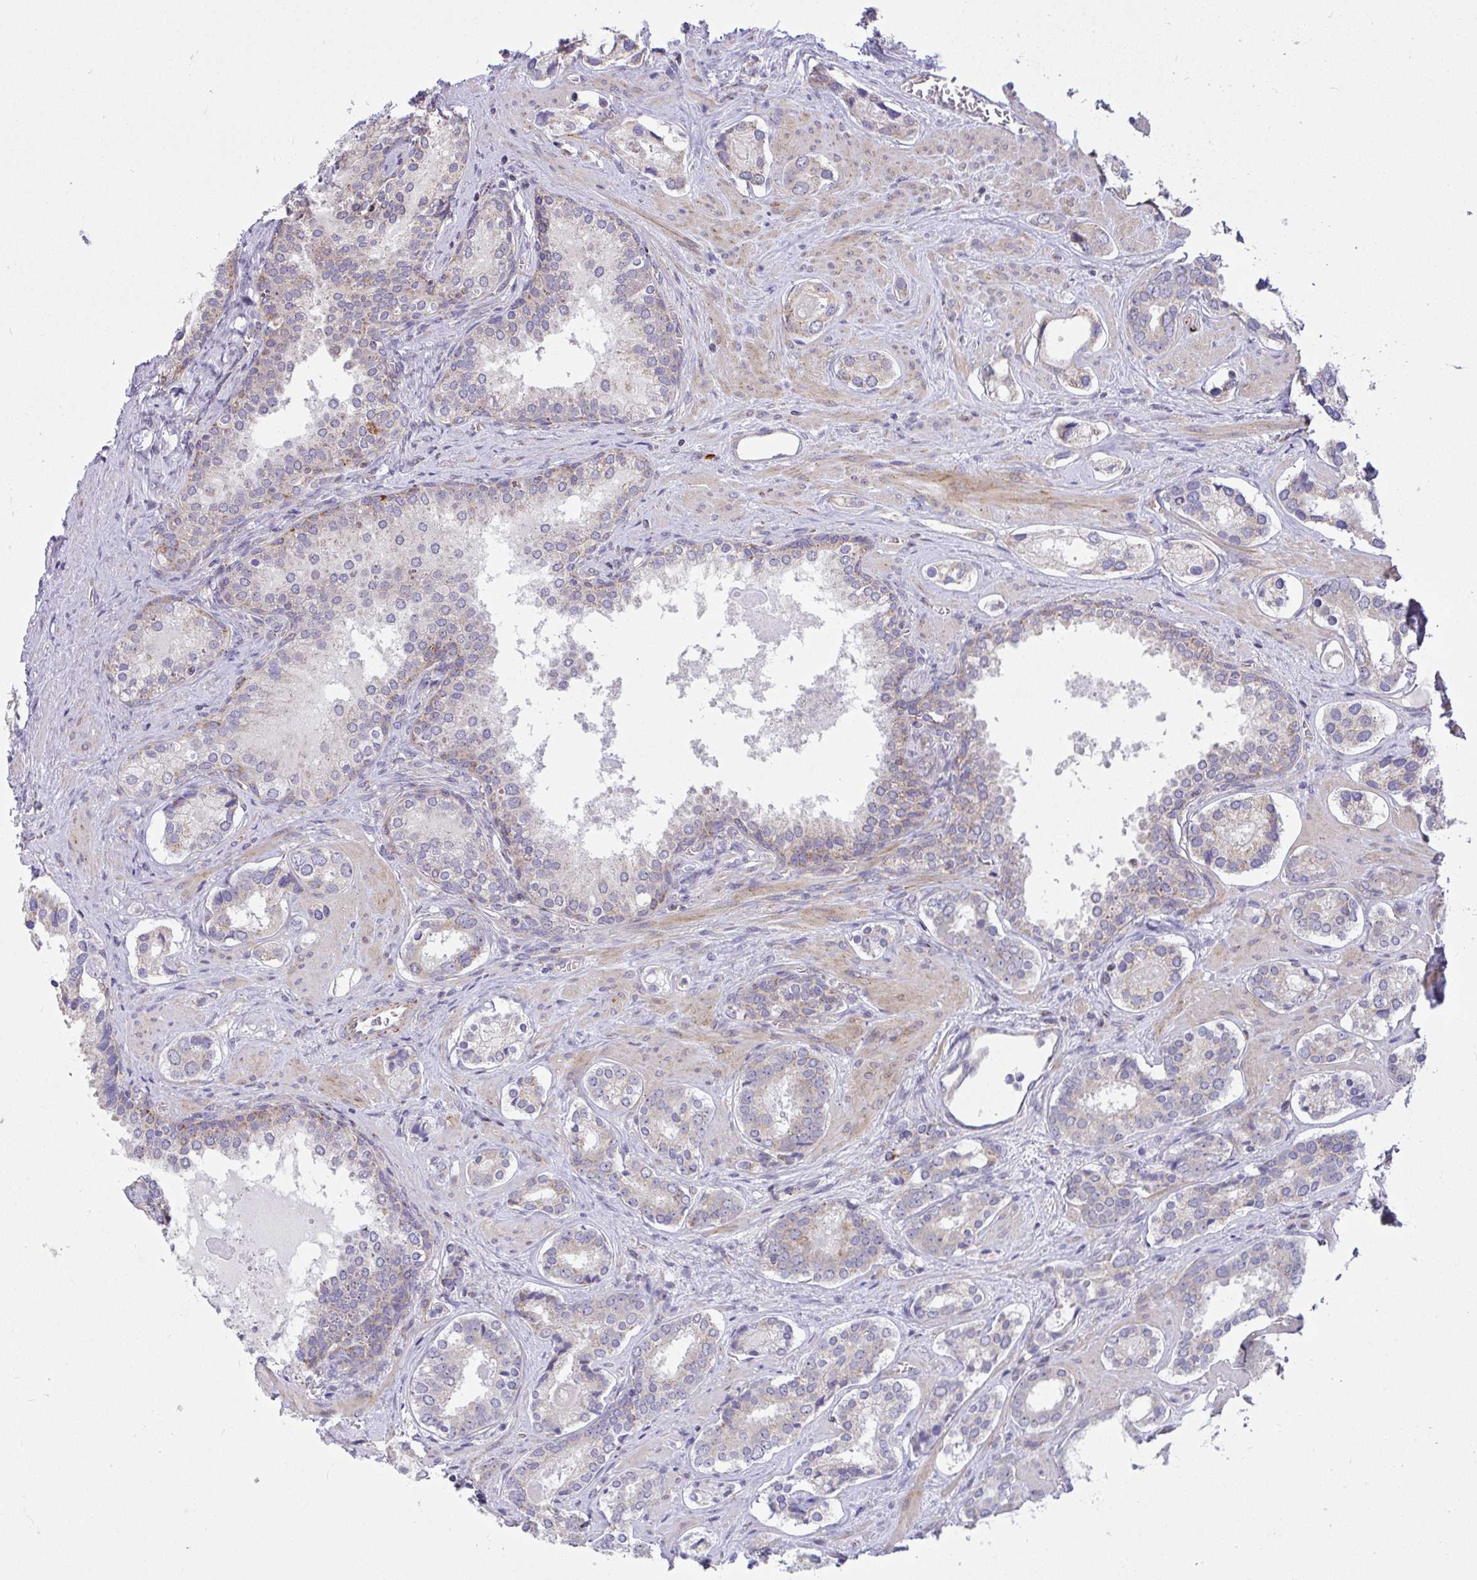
{"staining": {"intensity": "weak", "quantity": "<25%", "location": "cytoplasmic/membranous"}, "tissue": "prostate cancer", "cell_type": "Tumor cells", "image_type": "cancer", "snomed": [{"axis": "morphology", "description": "Adenocarcinoma, Low grade"}, {"axis": "topography", "description": "Prostate"}], "caption": "DAB (3,3'-diaminobenzidine) immunohistochemical staining of human prostate cancer shows no significant staining in tumor cells.", "gene": "SRRM4", "patient": {"sex": "male", "age": 62}}